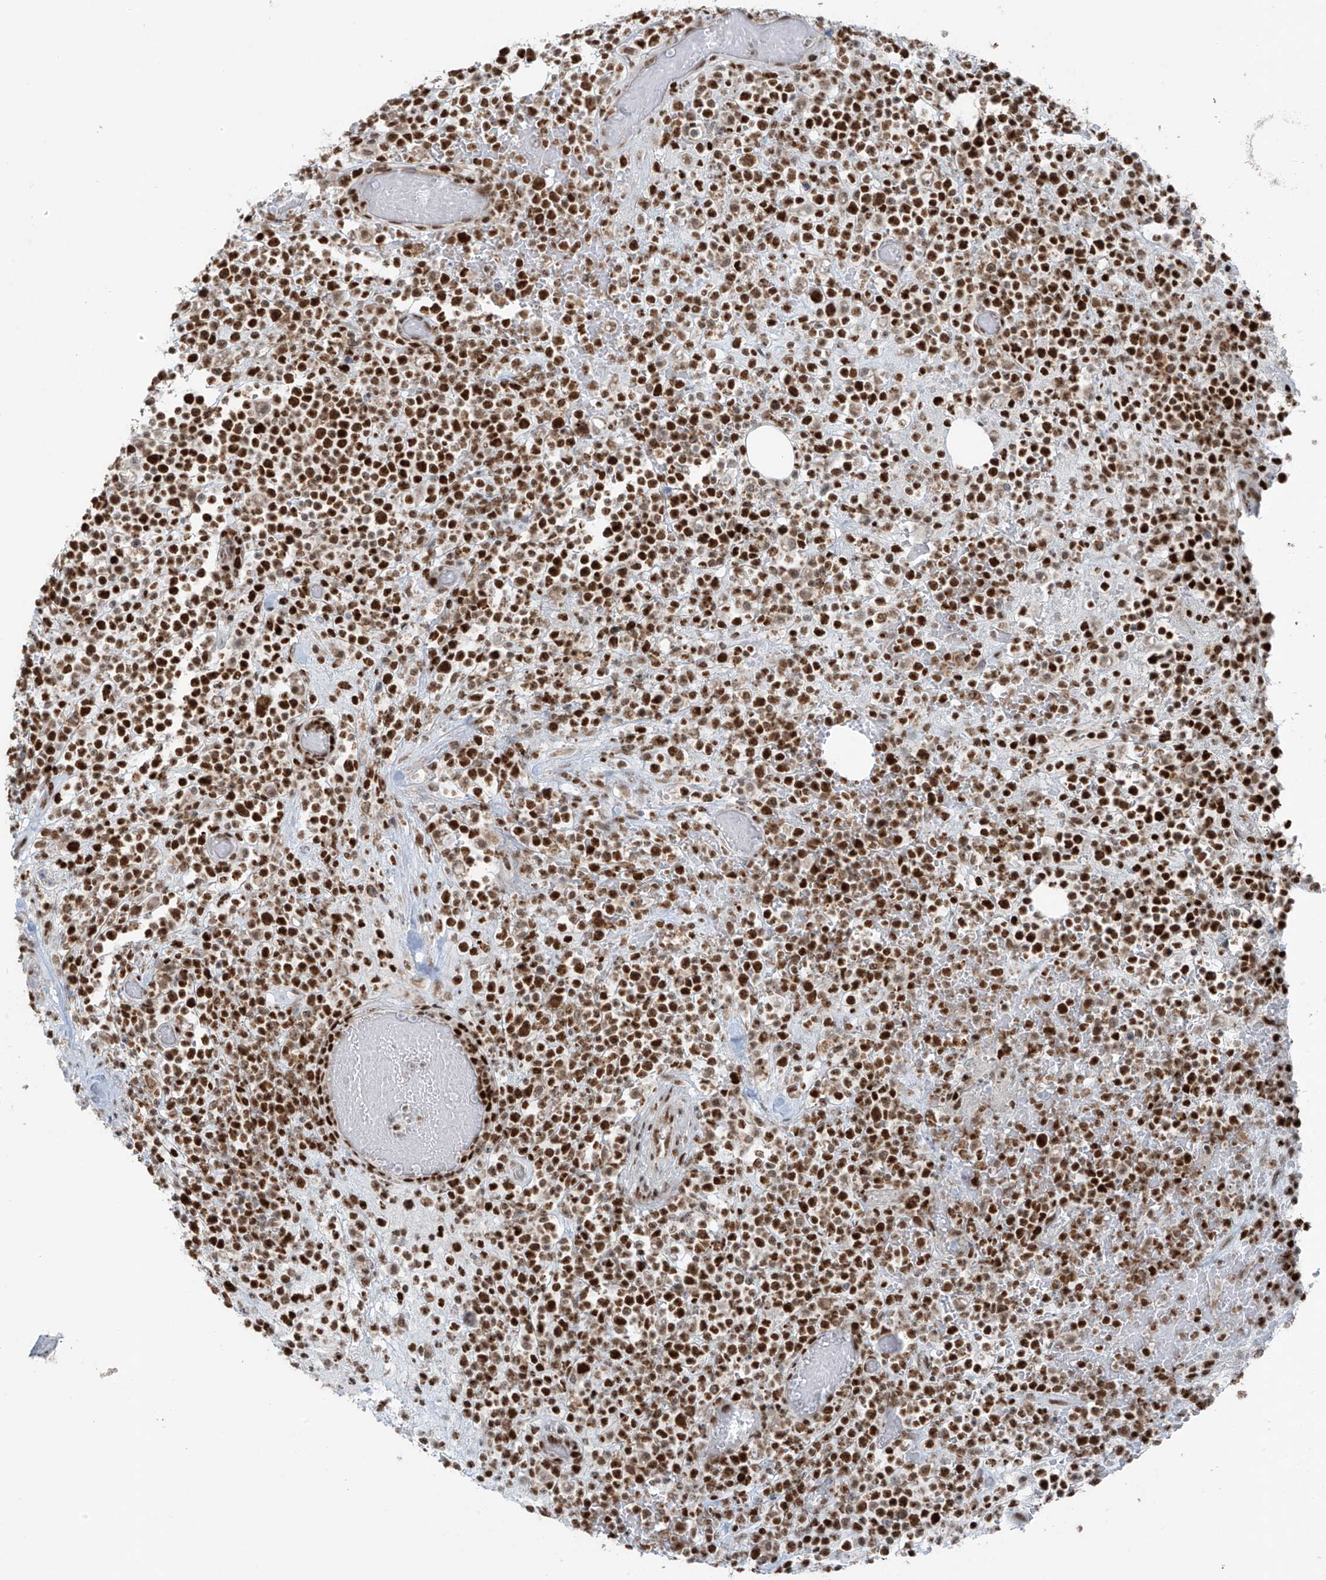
{"staining": {"intensity": "strong", "quantity": ">75%", "location": "nuclear"}, "tissue": "lymphoma", "cell_type": "Tumor cells", "image_type": "cancer", "snomed": [{"axis": "morphology", "description": "Malignant lymphoma, non-Hodgkin's type, High grade"}, {"axis": "topography", "description": "Colon"}], "caption": "IHC of human malignant lymphoma, non-Hodgkin's type (high-grade) shows high levels of strong nuclear staining in about >75% of tumor cells.", "gene": "WRNIP1", "patient": {"sex": "female", "age": 53}}